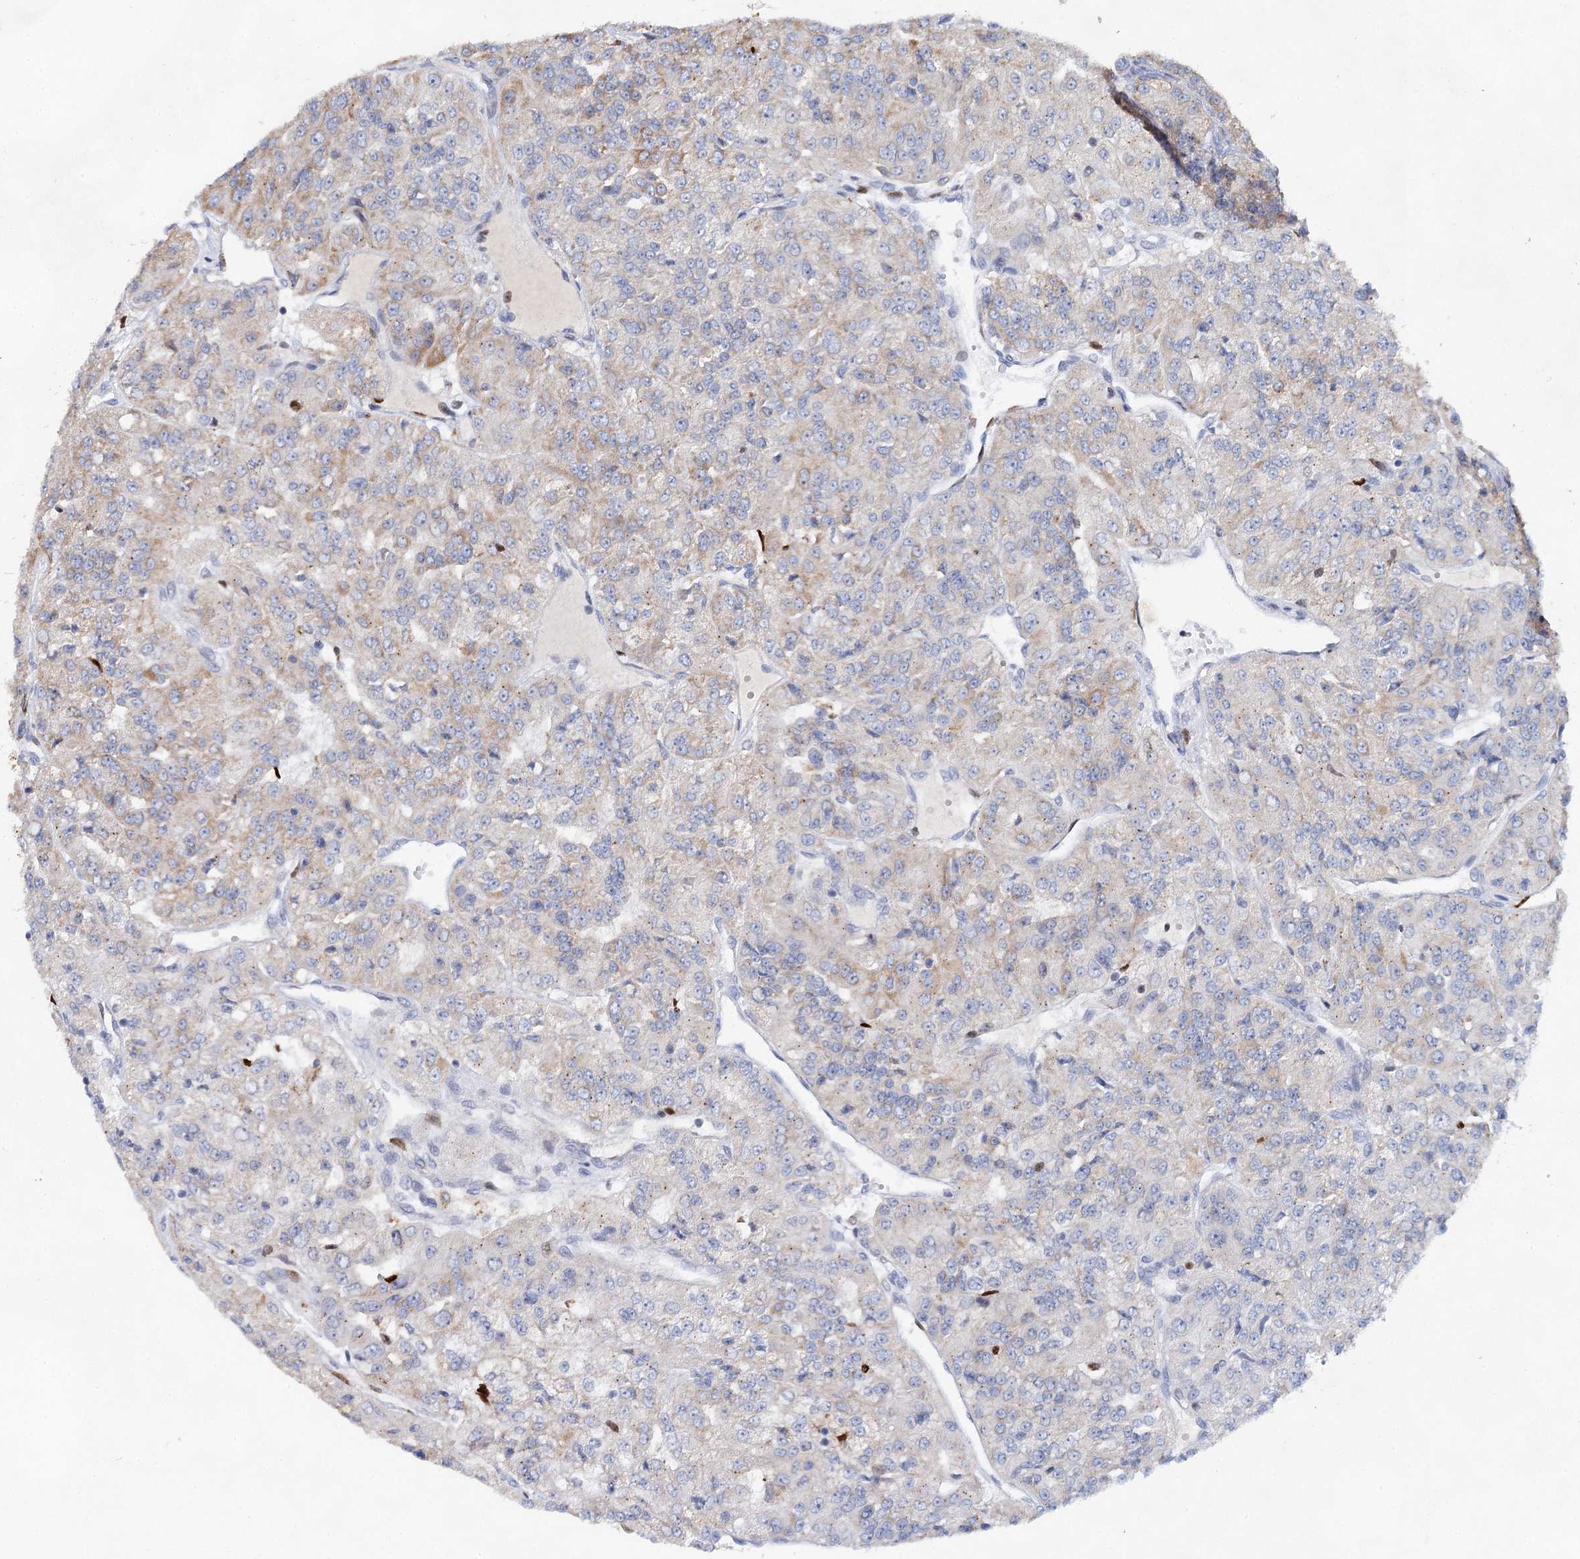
{"staining": {"intensity": "weak", "quantity": "25%-75%", "location": "cytoplasmic/membranous"}, "tissue": "renal cancer", "cell_type": "Tumor cells", "image_type": "cancer", "snomed": [{"axis": "morphology", "description": "Adenocarcinoma, NOS"}, {"axis": "topography", "description": "Kidney"}], "caption": "Tumor cells exhibit low levels of weak cytoplasmic/membranous expression in approximately 25%-75% of cells in human adenocarcinoma (renal).", "gene": "XPO6", "patient": {"sex": "female", "age": 63}}